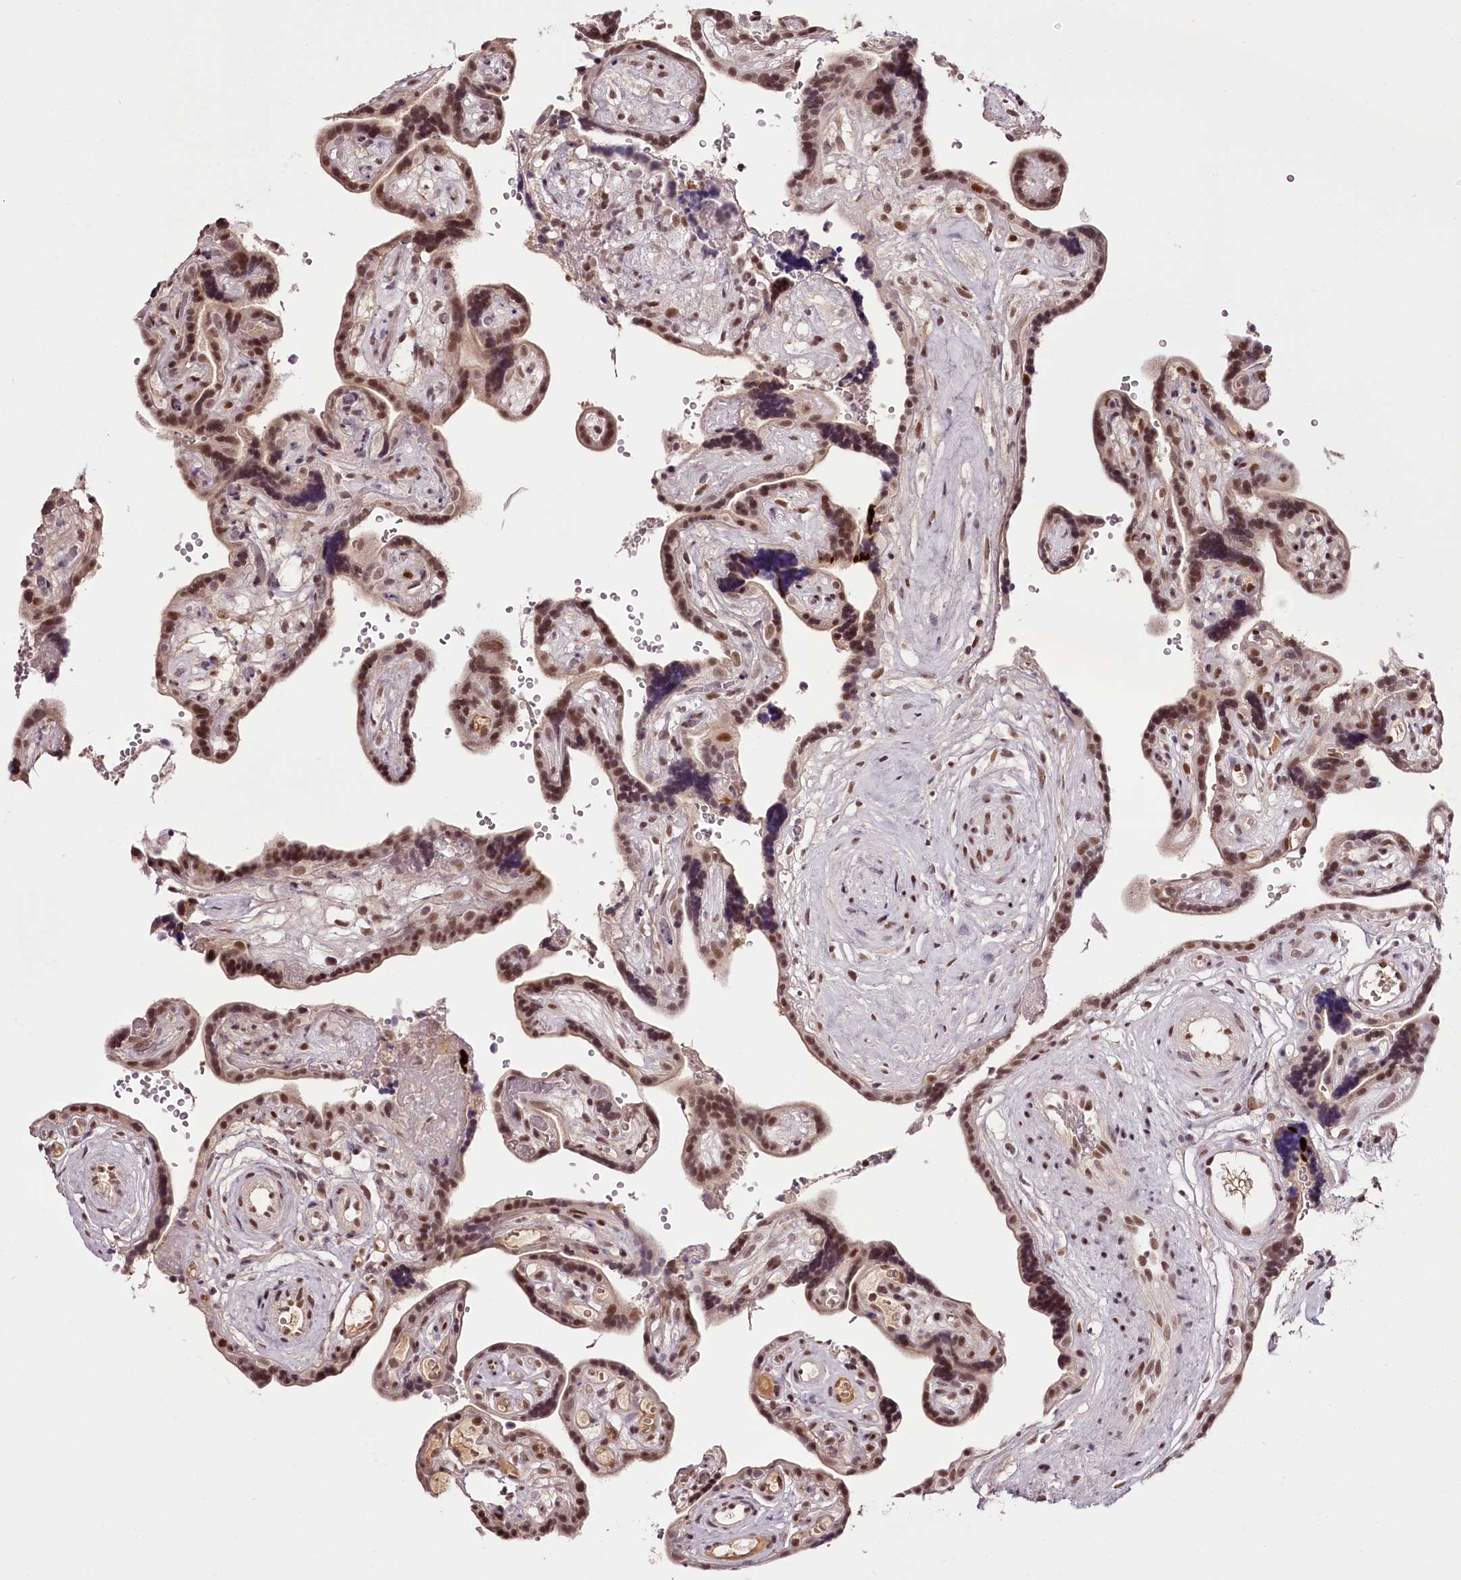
{"staining": {"intensity": "moderate", "quantity": ">75%", "location": "nuclear"}, "tissue": "placenta", "cell_type": "Decidual cells", "image_type": "normal", "snomed": [{"axis": "morphology", "description": "Normal tissue, NOS"}, {"axis": "topography", "description": "Placenta"}], "caption": "High-magnification brightfield microscopy of benign placenta stained with DAB (3,3'-diaminobenzidine) (brown) and counterstained with hematoxylin (blue). decidual cells exhibit moderate nuclear expression is present in about>75% of cells. Immunohistochemistry (ihc) stains the protein of interest in brown and the nuclei are stained blue.", "gene": "TTC33", "patient": {"sex": "female", "age": 30}}